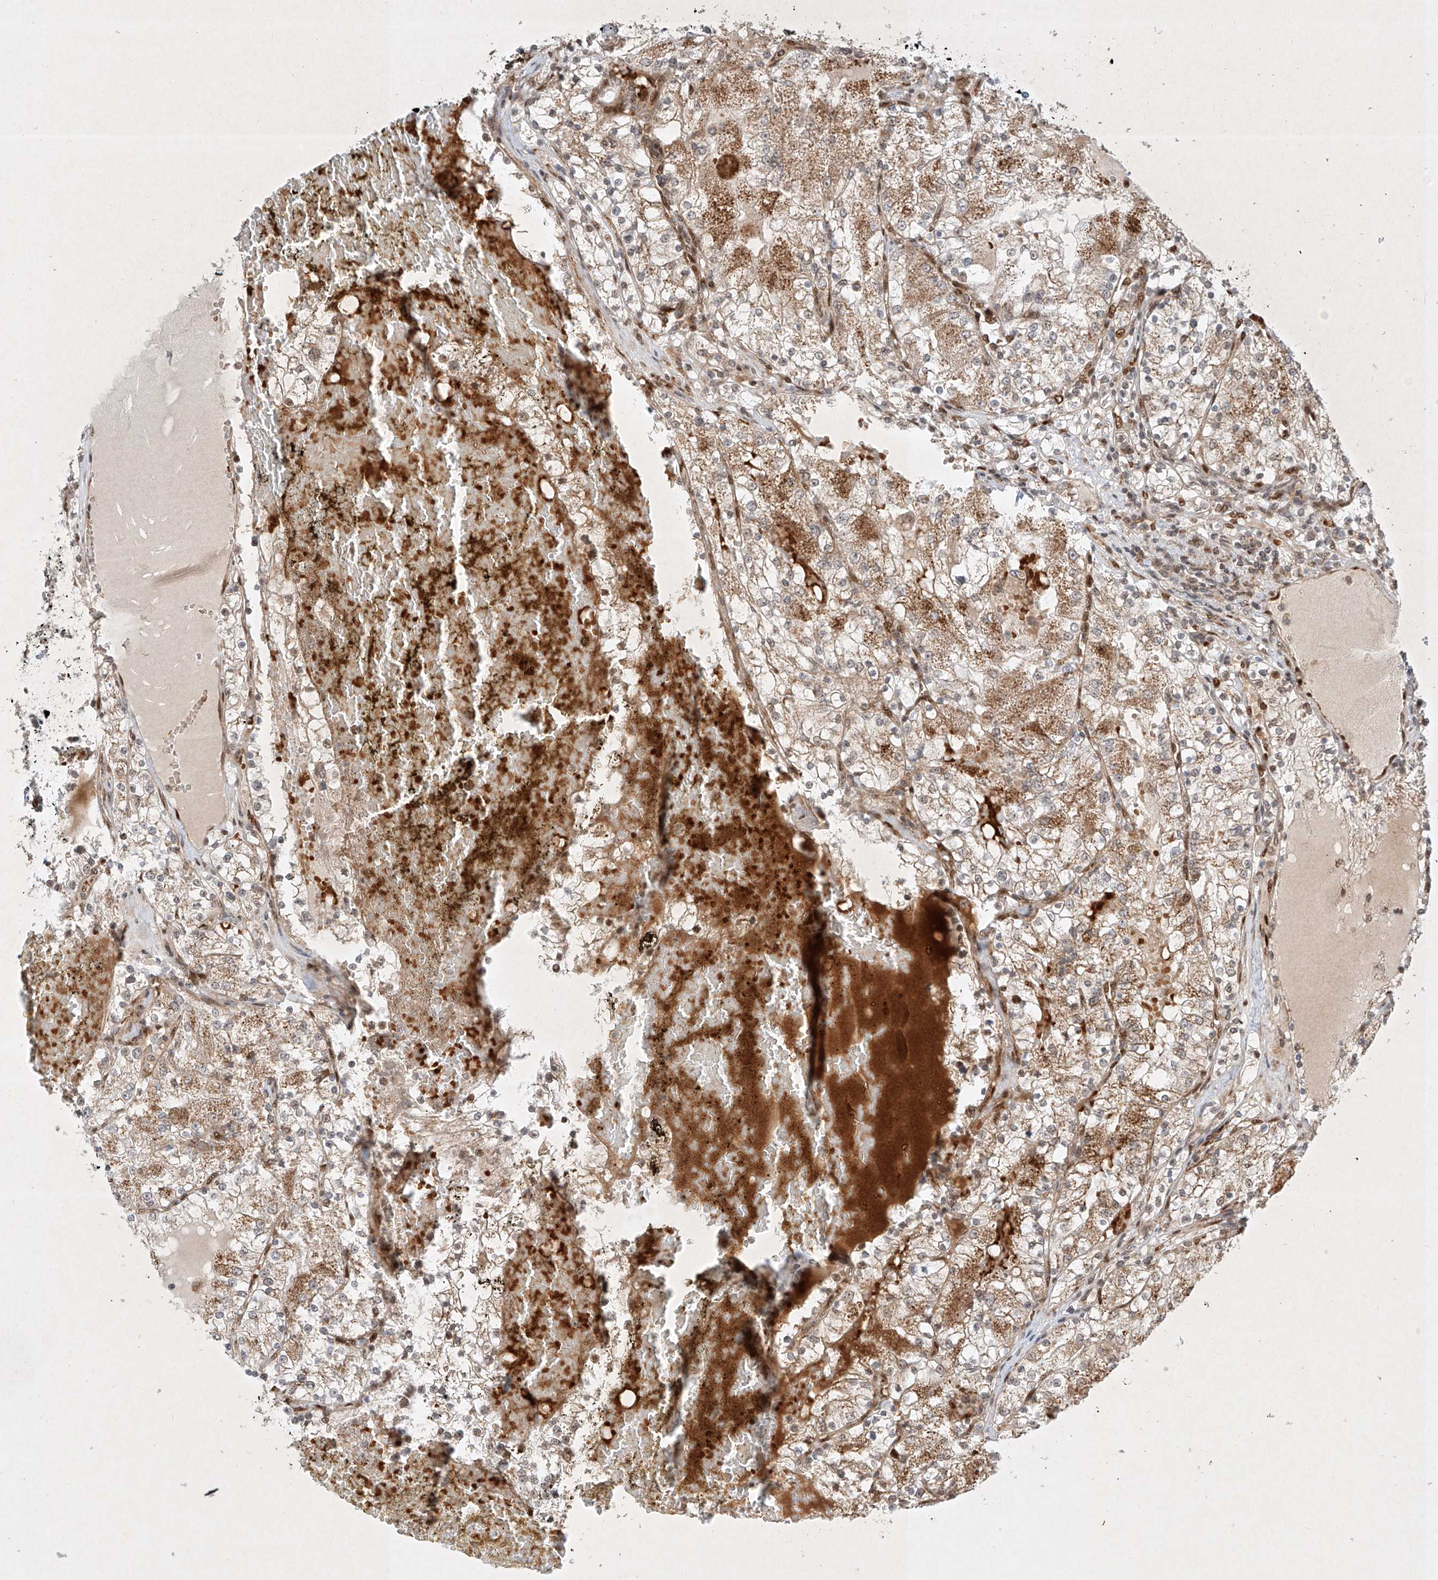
{"staining": {"intensity": "weak", "quantity": "25%-75%", "location": "cytoplasmic/membranous"}, "tissue": "renal cancer", "cell_type": "Tumor cells", "image_type": "cancer", "snomed": [{"axis": "morphology", "description": "Normal tissue, NOS"}, {"axis": "morphology", "description": "Adenocarcinoma, NOS"}, {"axis": "topography", "description": "Kidney"}], "caption": "Immunohistochemical staining of human renal adenocarcinoma reveals weak cytoplasmic/membranous protein staining in about 25%-75% of tumor cells.", "gene": "EPG5", "patient": {"sex": "male", "age": 68}}